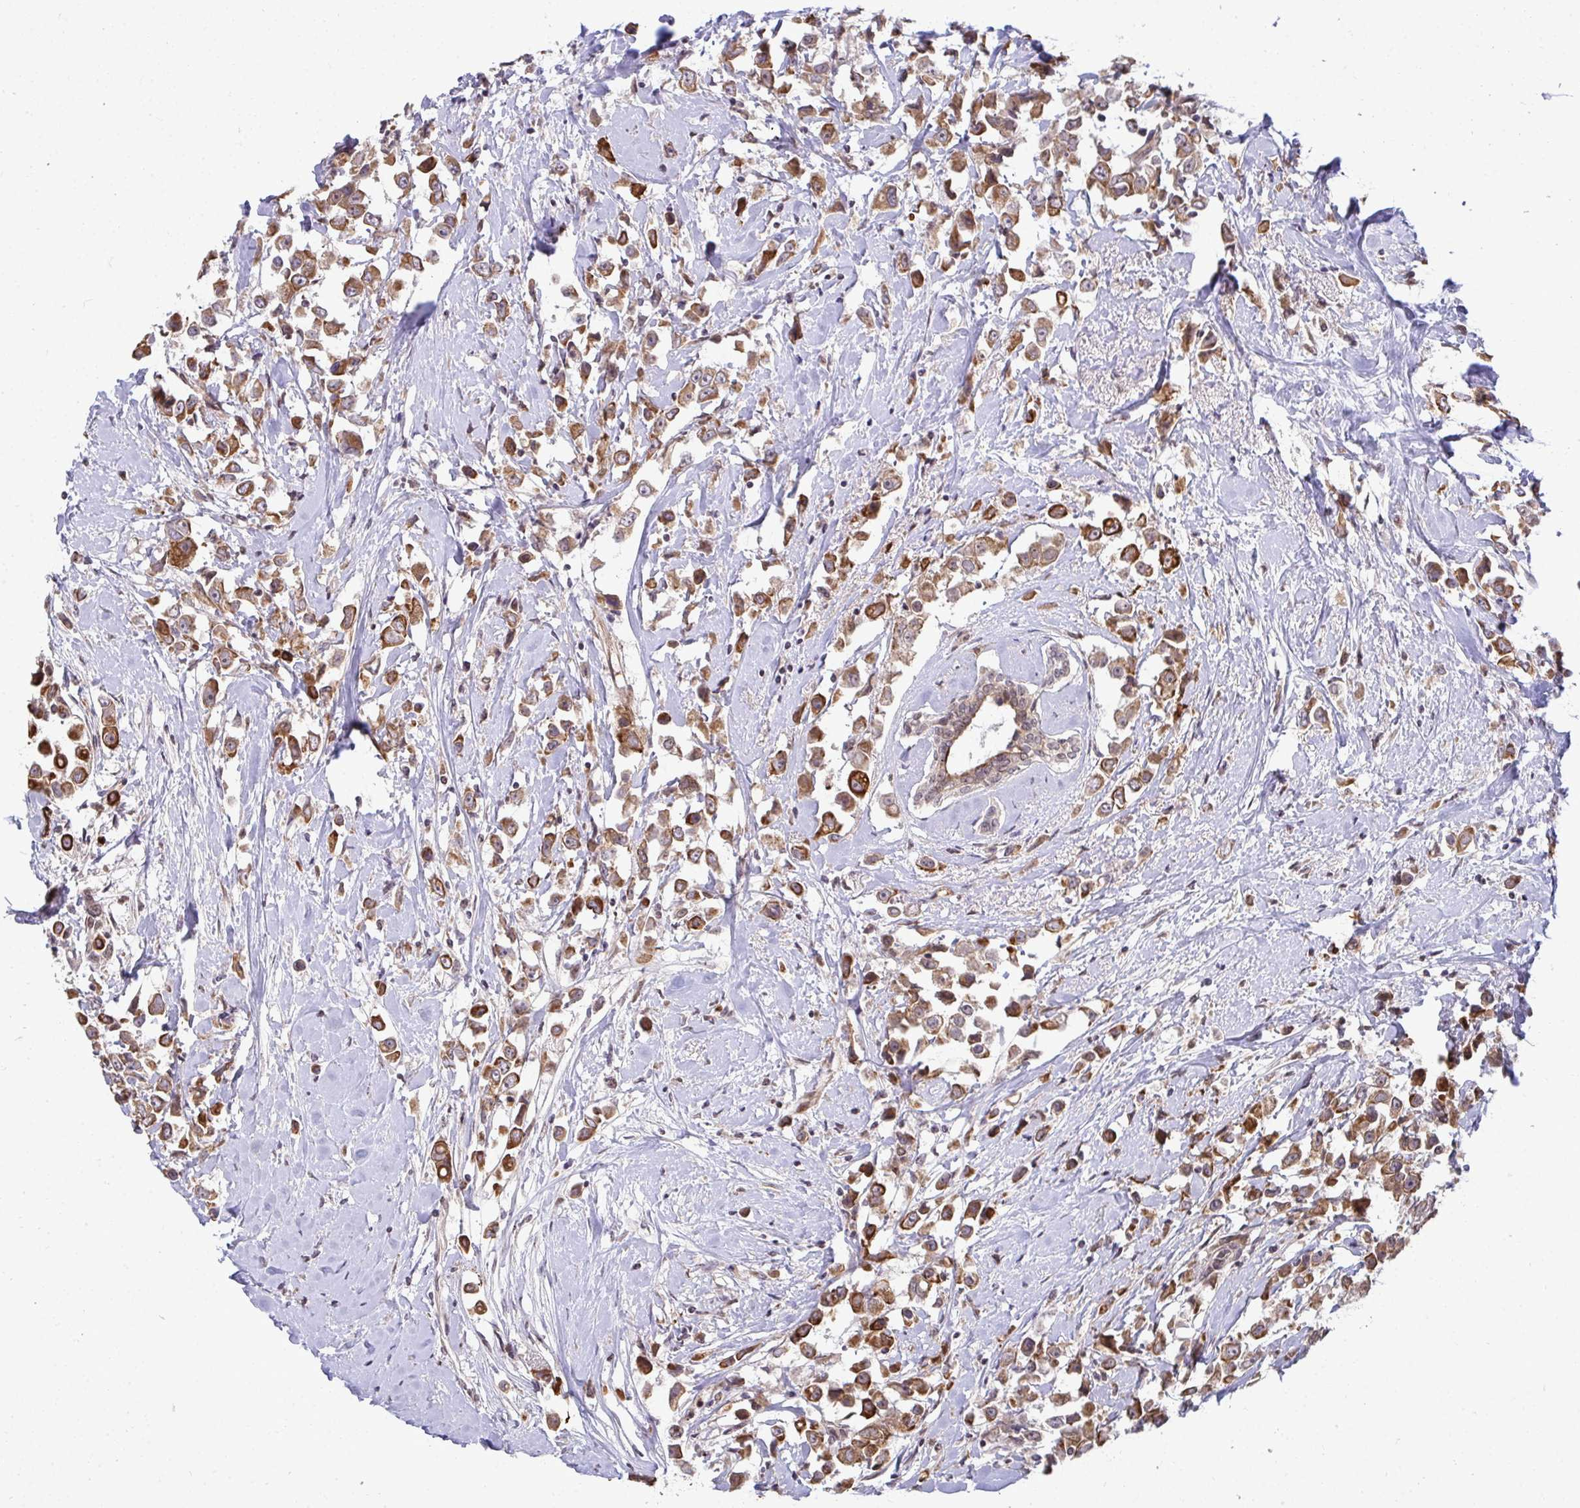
{"staining": {"intensity": "moderate", "quantity": ">75%", "location": "cytoplasmic/membranous"}, "tissue": "breast cancer", "cell_type": "Tumor cells", "image_type": "cancer", "snomed": [{"axis": "morphology", "description": "Duct carcinoma"}, {"axis": "topography", "description": "Breast"}], "caption": "Immunohistochemistry (IHC) staining of breast cancer (intraductal carcinoma), which demonstrates medium levels of moderate cytoplasmic/membranous staining in approximately >75% of tumor cells indicating moderate cytoplasmic/membranous protein expression. The staining was performed using DAB (brown) for protein detection and nuclei were counterstained in hematoxylin (blue).", "gene": "TRIM44", "patient": {"sex": "female", "age": 61}}